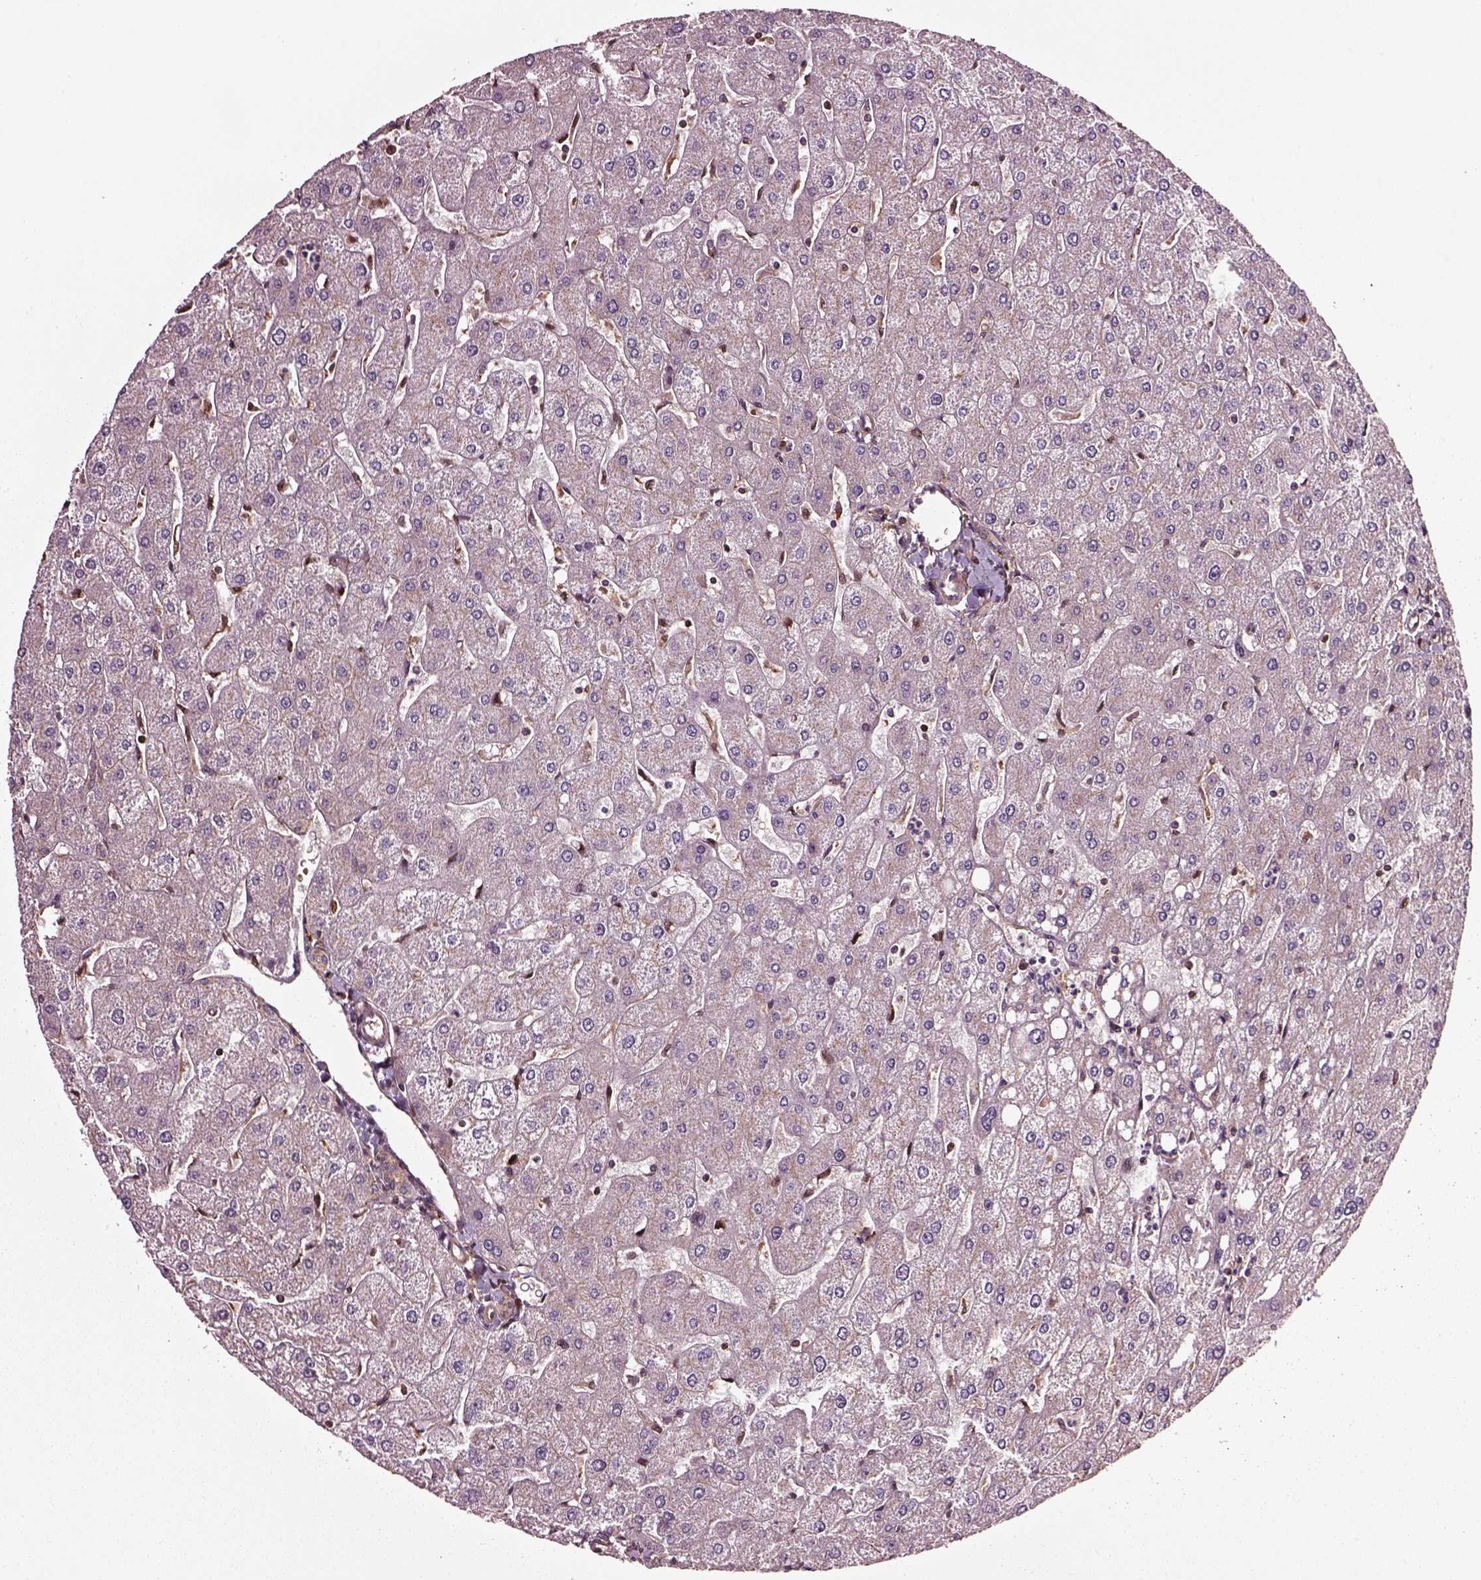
{"staining": {"intensity": "moderate", "quantity": ">75%", "location": "cytoplasmic/membranous"}, "tissue": "liver", "cell_type": "Cholangiocytes", "image_type": "normal", "snomed": [{"axis": "morphology", "description": "Normal tissue, NOS"}, {"axis": "topography", "description": "Liver"}], "caption": "Immunohistochemical staining of unremarkable human liver reveals medium levels of moderate cytoplasmic/membranous expression in about >75% of cholangiocytes. (brown staining indicates protein expression, while blue staining denotes nuclei).", "gene": "WASHC2A", "patient": {"sex": "male", "age": 67}}